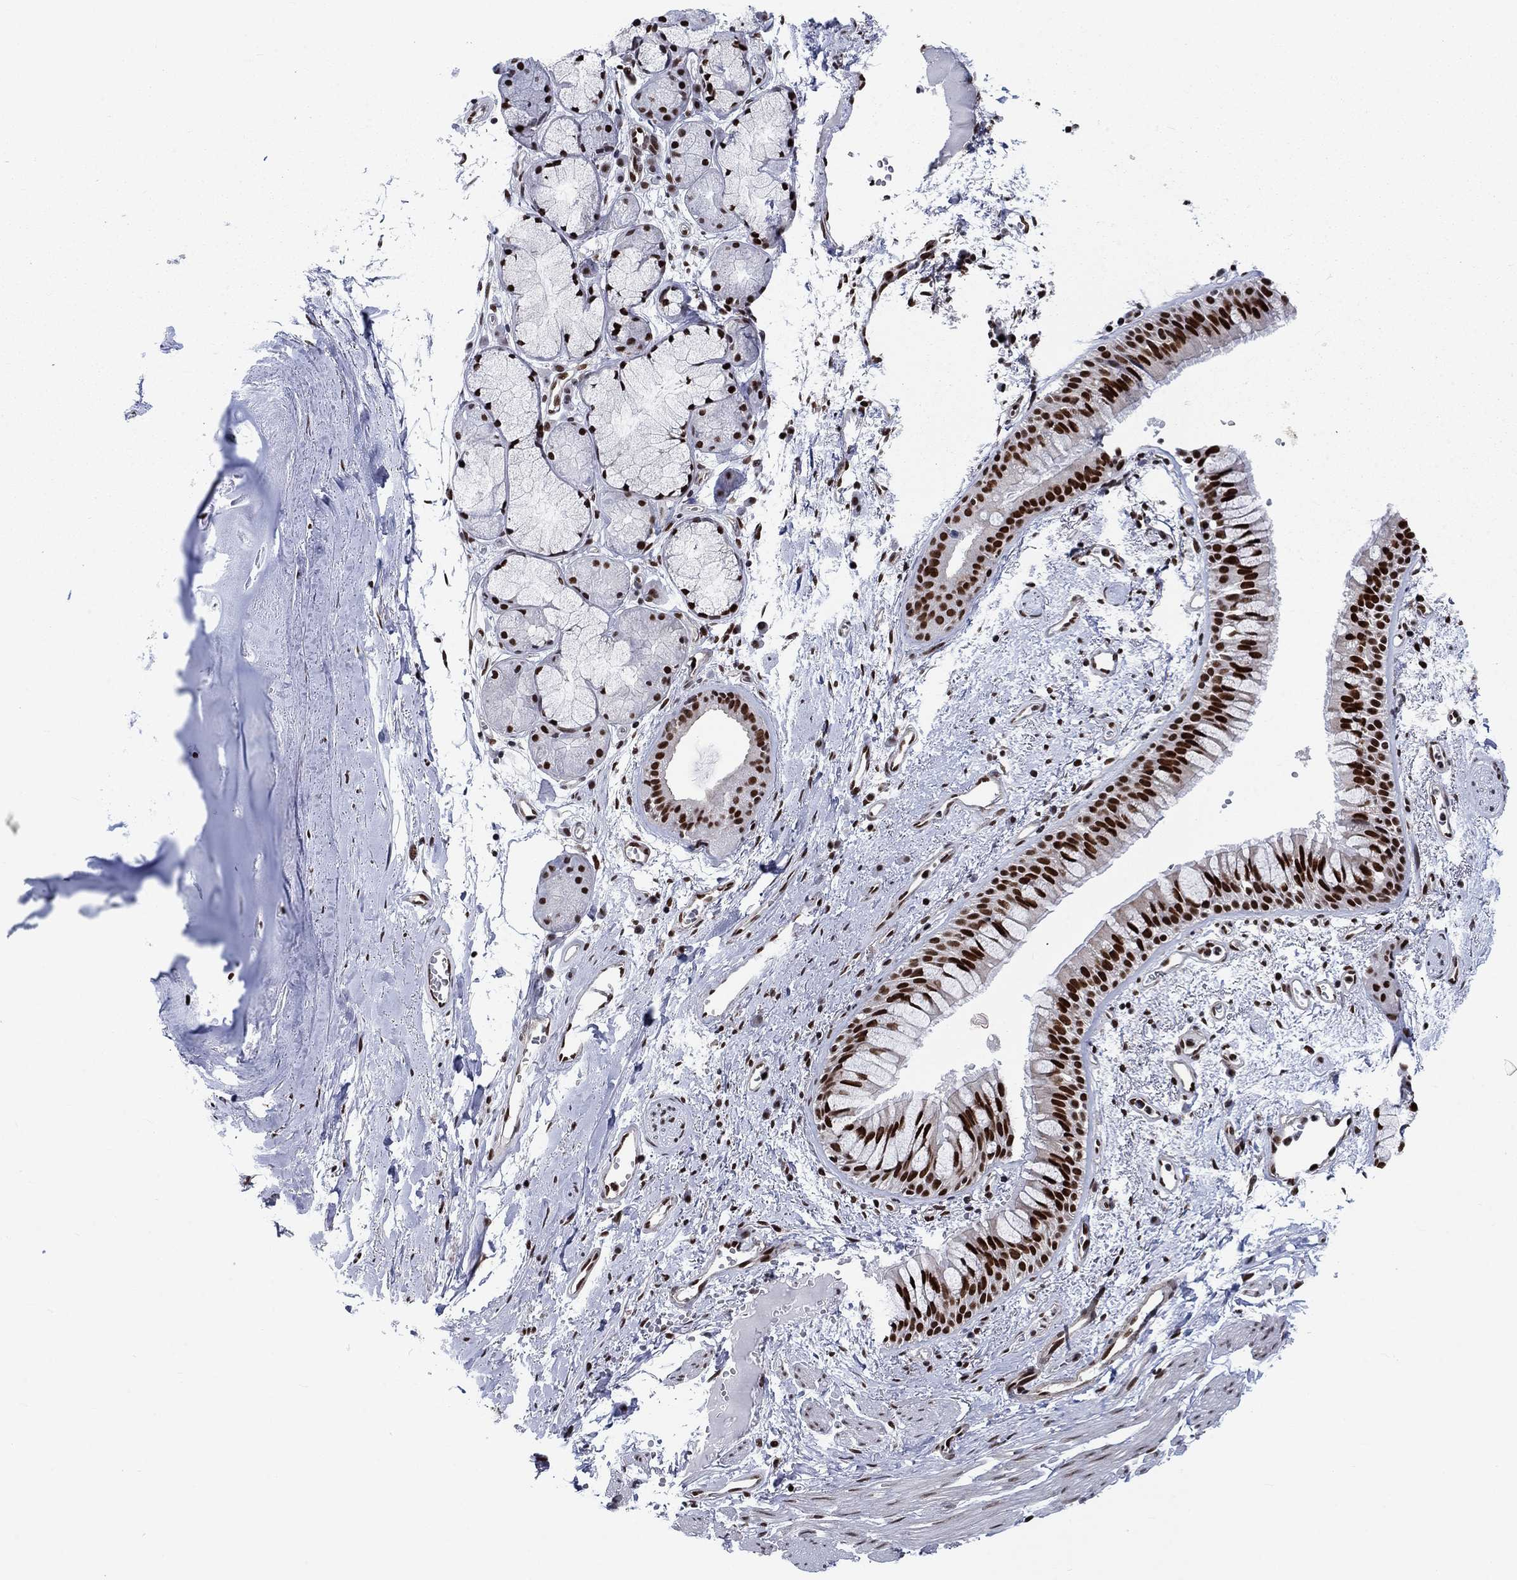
{"staining": {"intensity": "strong", "quantity": ">75%", "location": "nuclear"}, "tissue": "bronchus", "cell_type": "Respiratory epithelial cells", "image_type": "normal", "snomed": [{"axis": "morphology", "description": "Normal tissue, NOS"}, {"axis": "topography", "description": "Cartilage tissue"}, {"axis": "topography", "description": "Bronchus"}], "caption": "DAB (3,3'-diaminobenzidine) immunohistochemical staining of benign bronchus reveals strong nuclear protein staining in about >75% of respiratory epithelial cells.", "gene": "RPRD1B", "patient": {"sex": "male", "age": 66}}